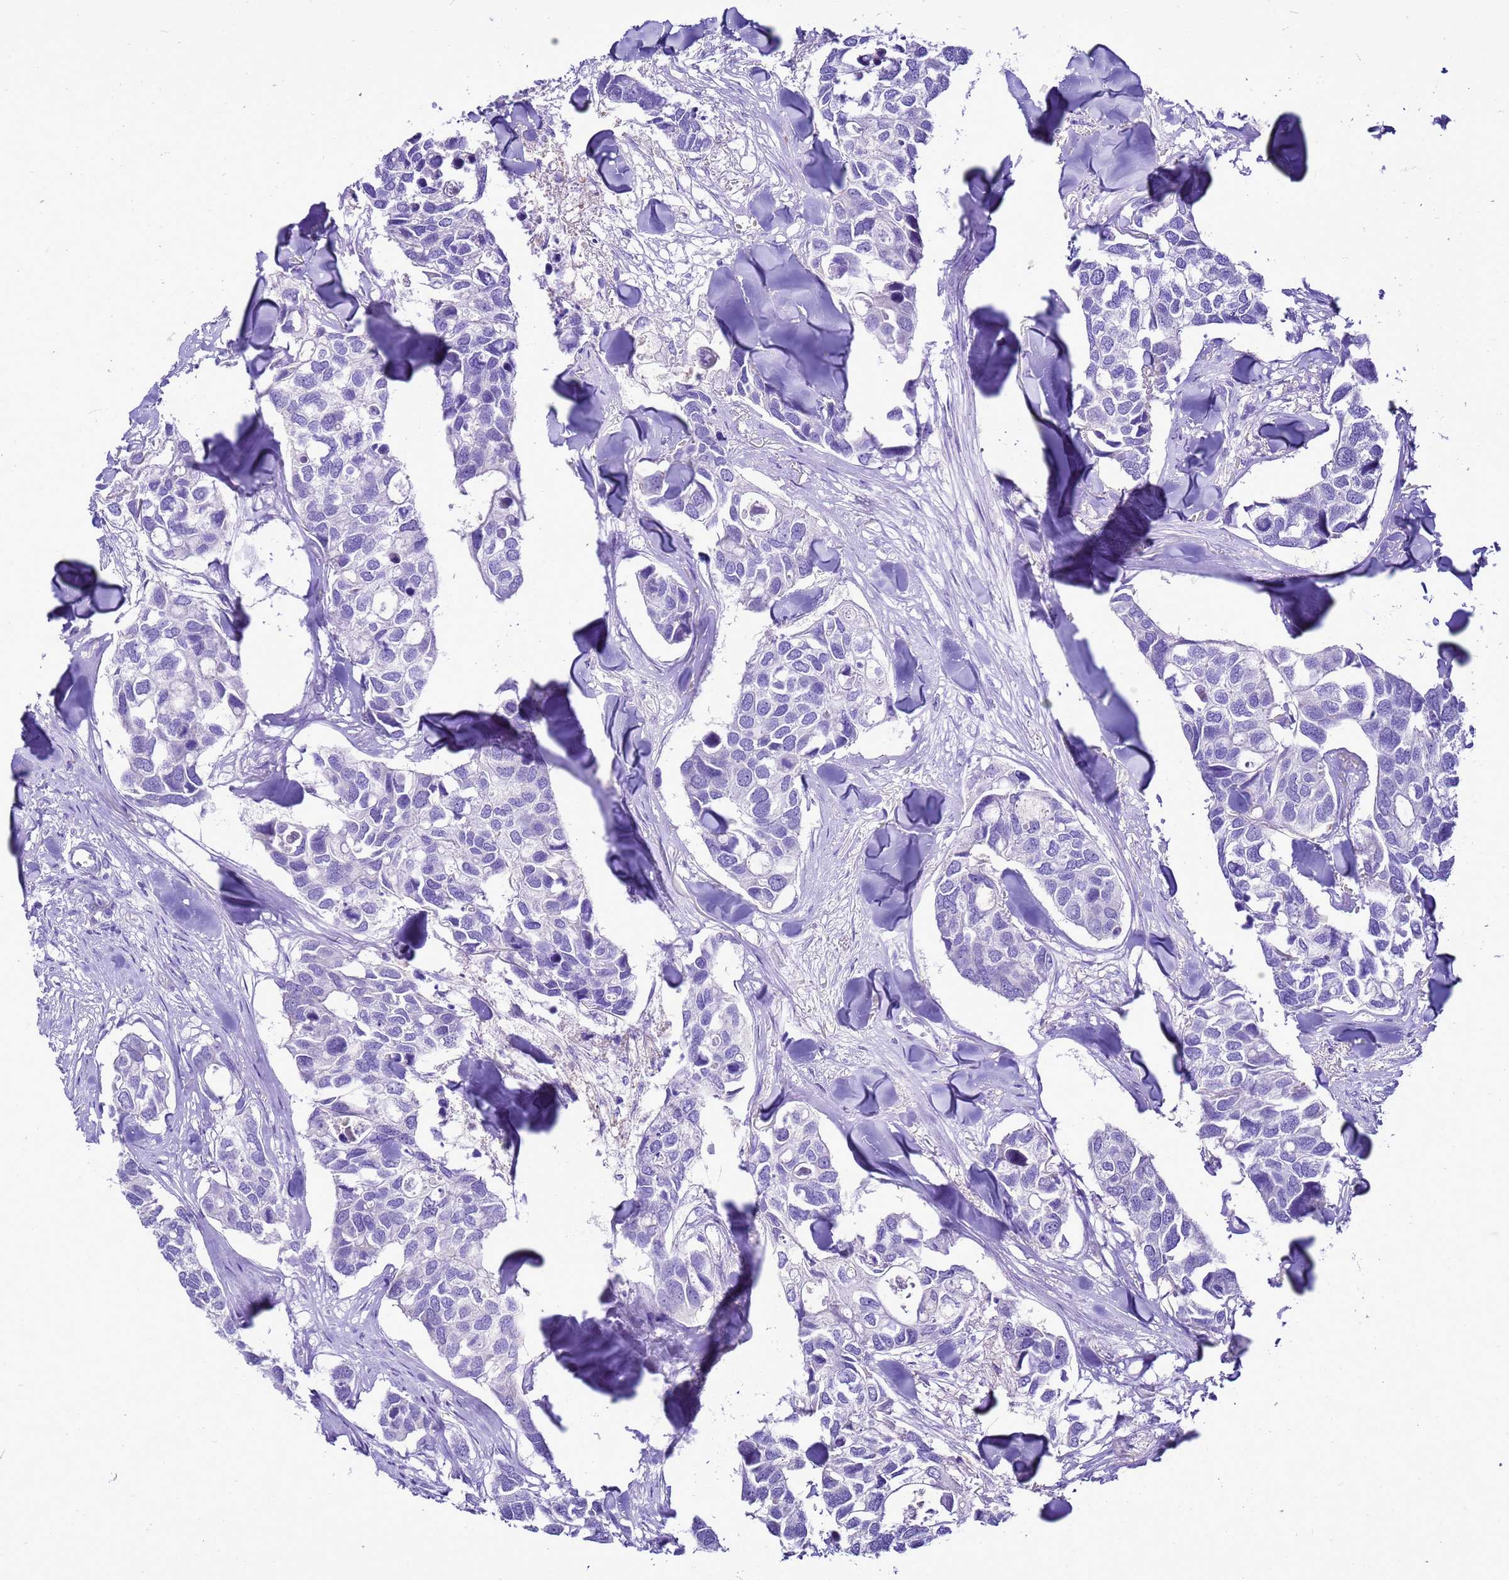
{"staining": {"intensity": "negative", "quantity": "none", "location": "none"}, "tissue": "breast cancer", "cell_type": "Tumor cells", "image_type": "cancer", "snomed": [{"axis": "morphology", "description": "Duct carcinoma"}, {"axis": "topography", "description": "Breast"}], "caption": "Immunohistochemical staining of breast cancer (infiltrating ductal carcinoma) shows no significant staining in tumor cells. (Brightfield microscopy of DAB (3,3'-diaminobenzidine) IHC at high magnification).", "gene": "BEST2", "patient": {"sex": "female", "age": 83}}